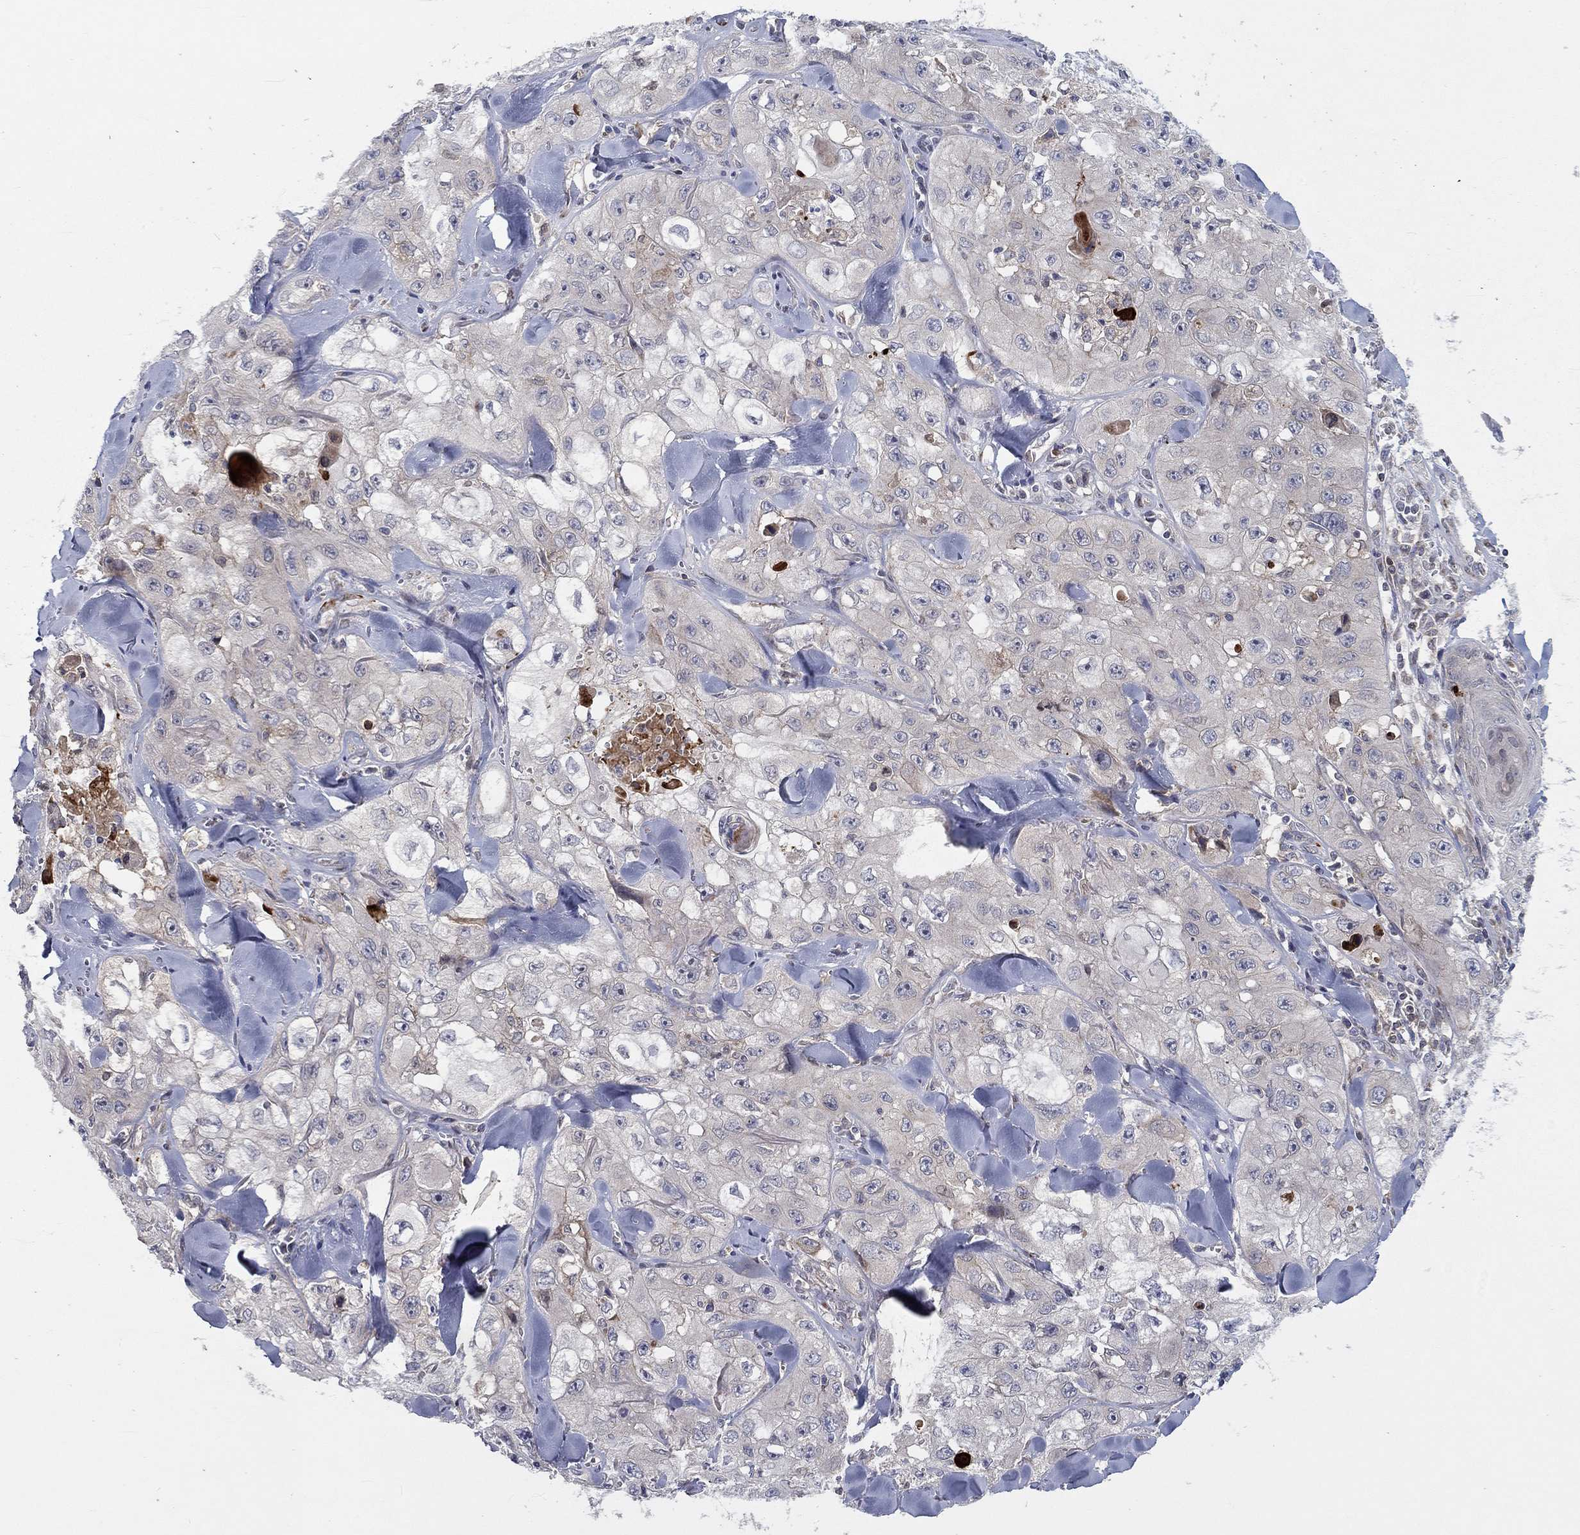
{"staining": {"intensity": "negative", "quantity": "none", "location": "none"}, "tissue": "skin cancer", "cell_type": "Tumor cells", "image_type": "cancer", "snomed": [{"axis": "morphology", "description": "Squamous cell carcinoma, NOS"}, {"axis": "topography", "description": "Skin"}, {"axis": "topography", "description": "Subcutis"}], "caption": "Tumor cells are negative for brown protein staining in skin cancer. The staining is performed using DAB brown chromogen with nuclei counter-stained in using hematoxylin.", "gene": "CETN3", "patient": {"sex": "male", "age": 73}}